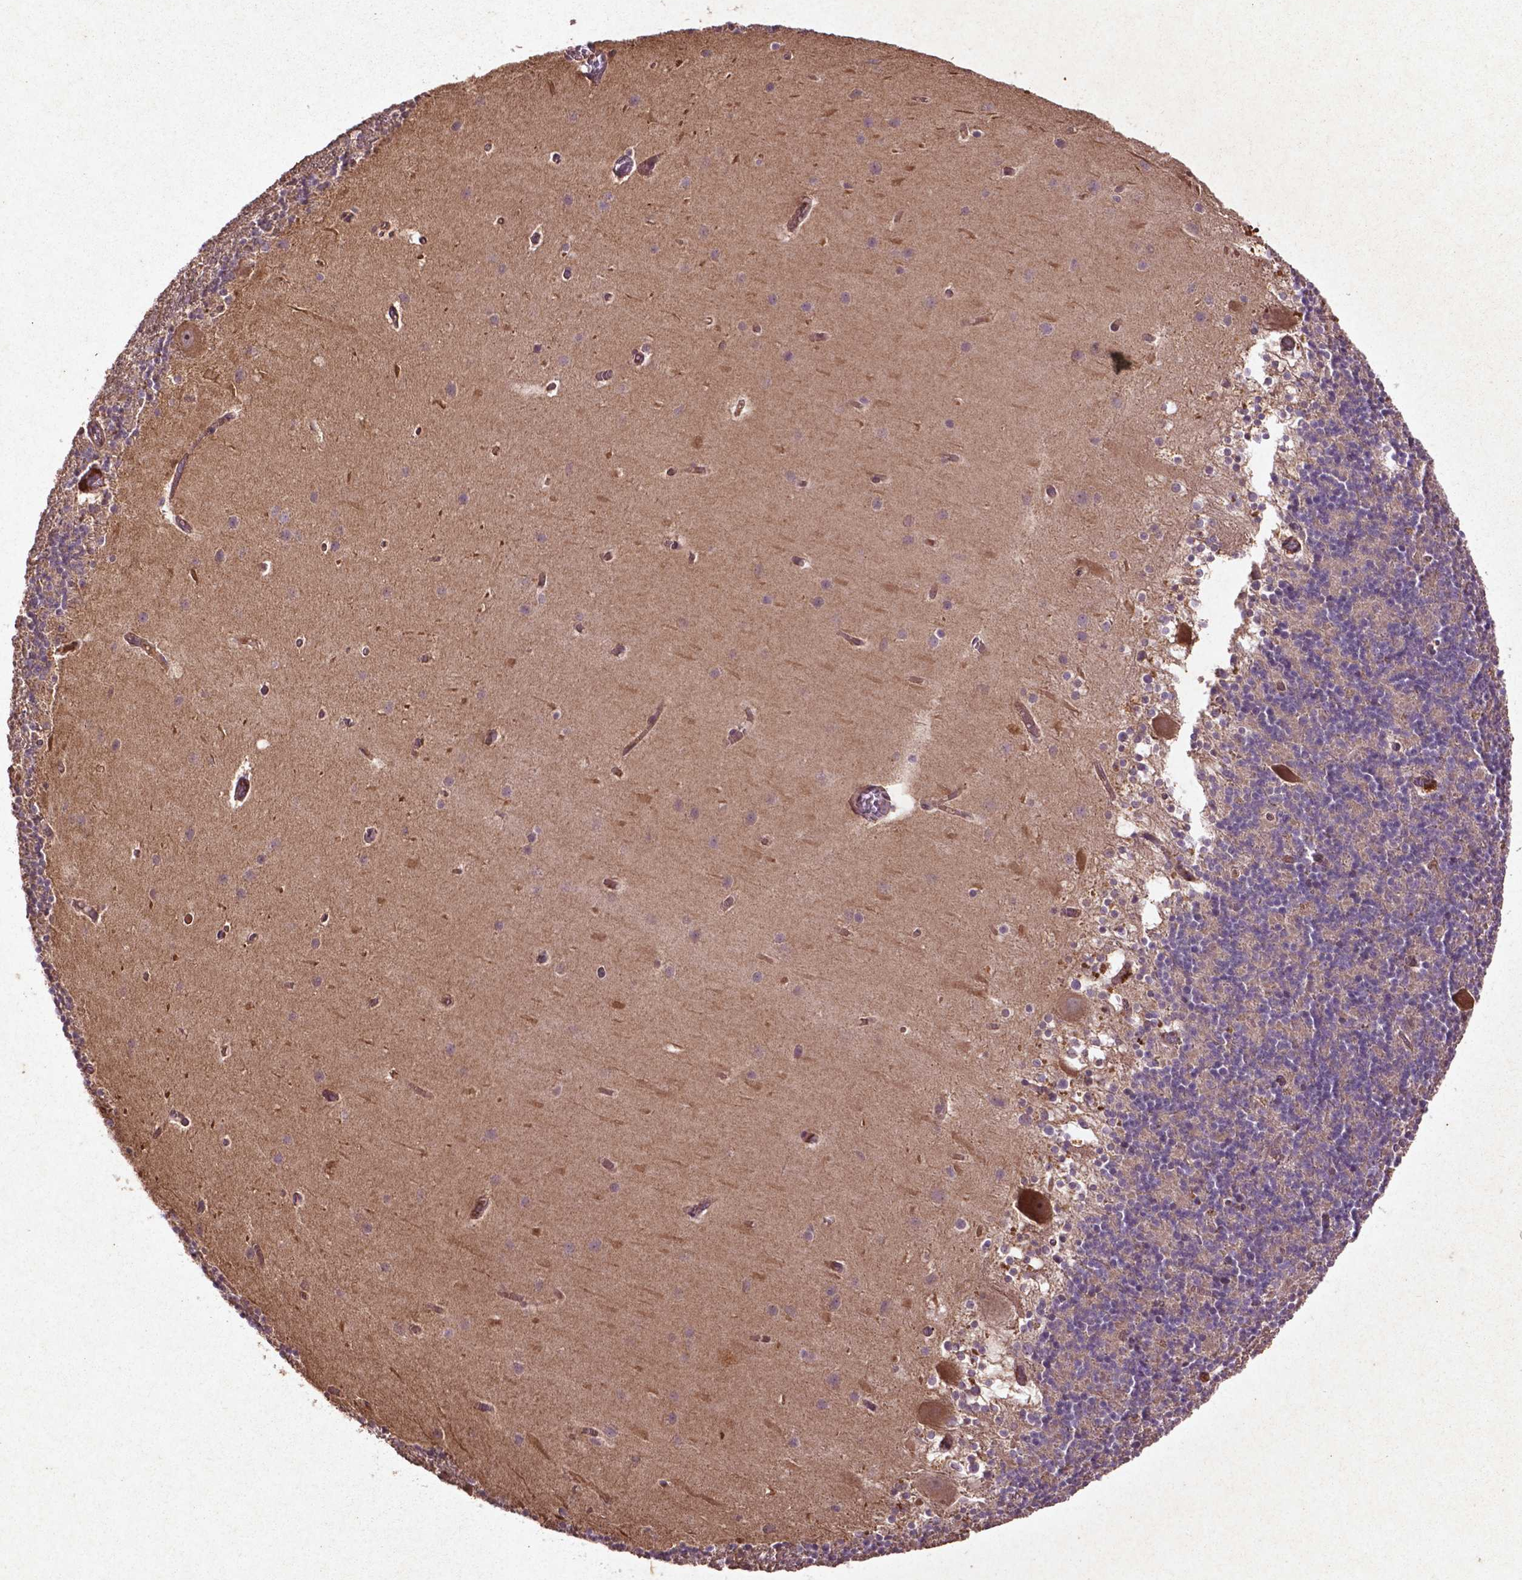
{"staining": {"intensity": "negative", "quantity": "none", "location": "none"}, "tissue": "cerebellum", "cell_type": "Cells in granular layer", "image_type": "normal", "snomed": [{"axis": "morphology", "description": "Normal tissue, NOS"}, {"axis": "topography", "description": "Cerebellum"}], "caption": "A high-resolution micrograph shows IHC staining of unremarkable cerebellum, which demonstrates no significant staining in cells in granular layer. (DAB immunohistochemistry (IHC) visualized using brightfield microscopy, high magnification).", "gene": "COQ2", "patient": {"sex": "male", "age": 70}}